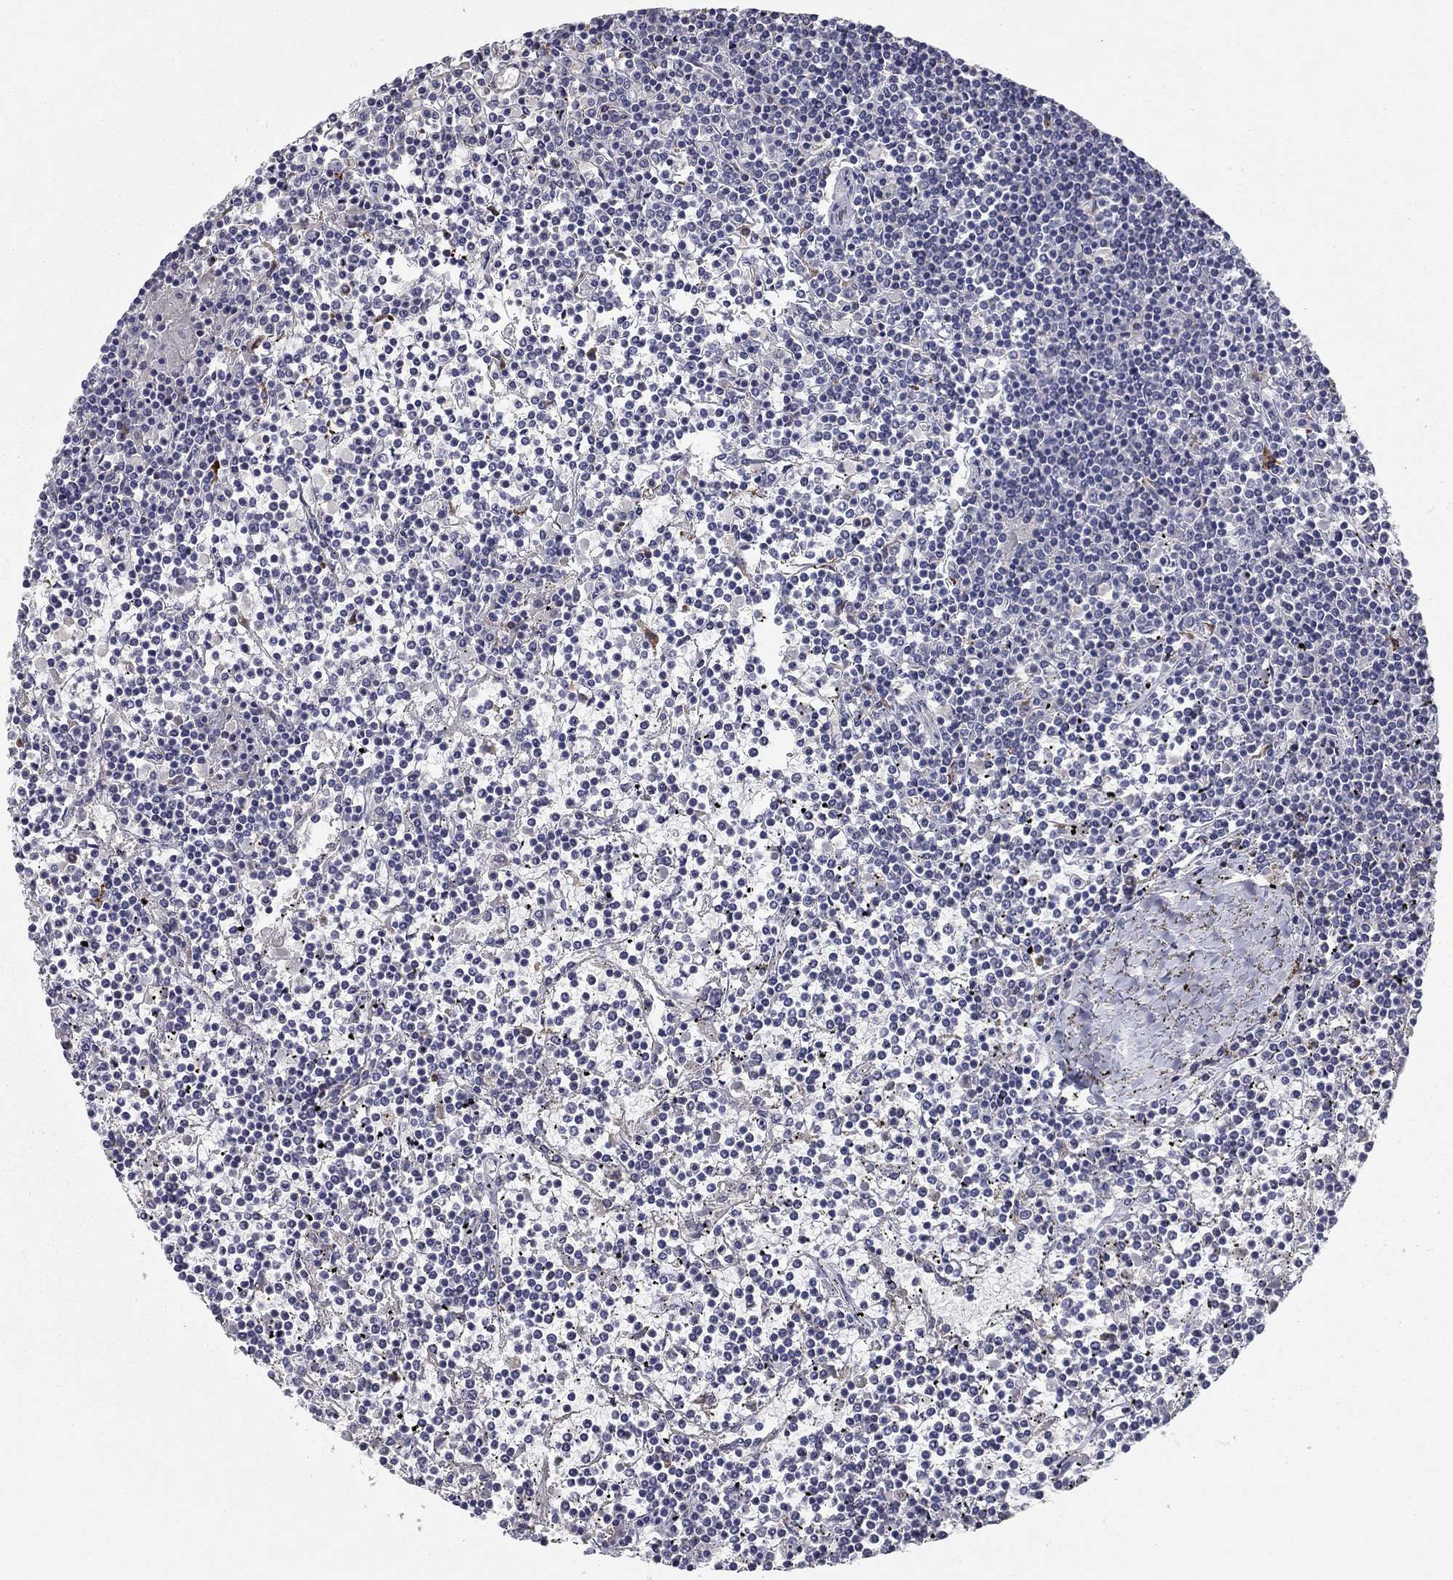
{"staining": {"intensity": "negative", "quantity": "none", "location": "none"}, "tissue": "lymphoma", "cell_type": "Tumor cells", "image_type": "cancer", "snomed": [{"axis": "morphology", "description": "Malignant lymphoma, non-Hodgkin's type, Low grade"}, {"axis": "topography", "description": "Spleen"}], "caption": "Immunohistochemistry (IHC) image of neoplastic tissue: human low-grade malignant lymphoma, non-Hodgkin's type stained with DAB exhibits no significant protein positivity in tumor cells.", "gene": "YIF1A", "patient": {"sex": "female", "age": 19}}